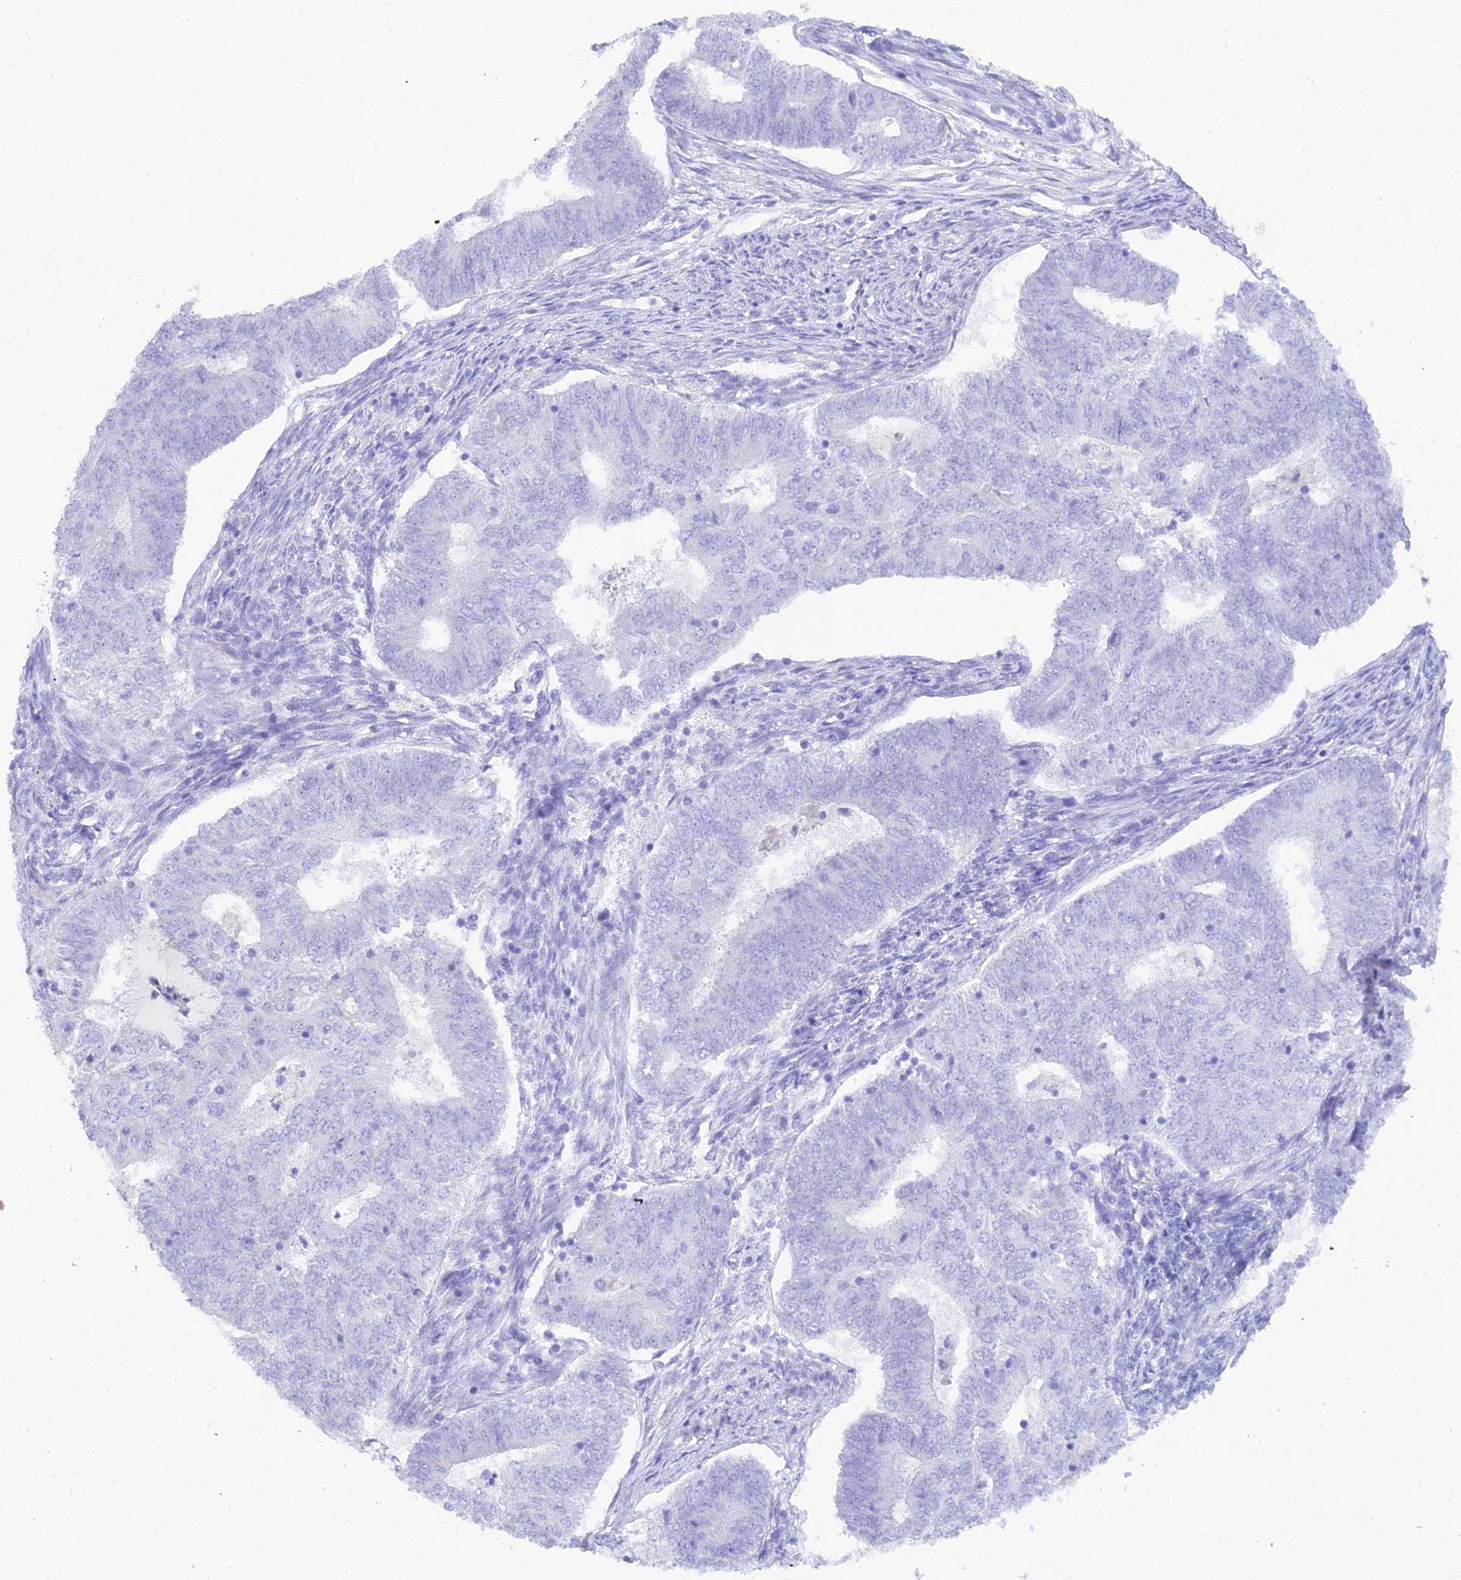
{"staining": {"intensity": "negative", "quantity": "none", "location": "none"}, "tissue": "endometrial cancer", "cell_type": "Tumor cells", "image_type": "cancer", "snomed": [{"axis": "morphology", "description": "Adenocarcinoma, NOS"}, {"axis": "topography", "description": "Endometrium"}], "caption": "This is a histopathology image of immunohistochemistry staining of adenocarcinoma (endometrial), which shows no positivity in tumor cells.", "gene": "REG1A", "patient": {"sex": "female", "age": 62}}